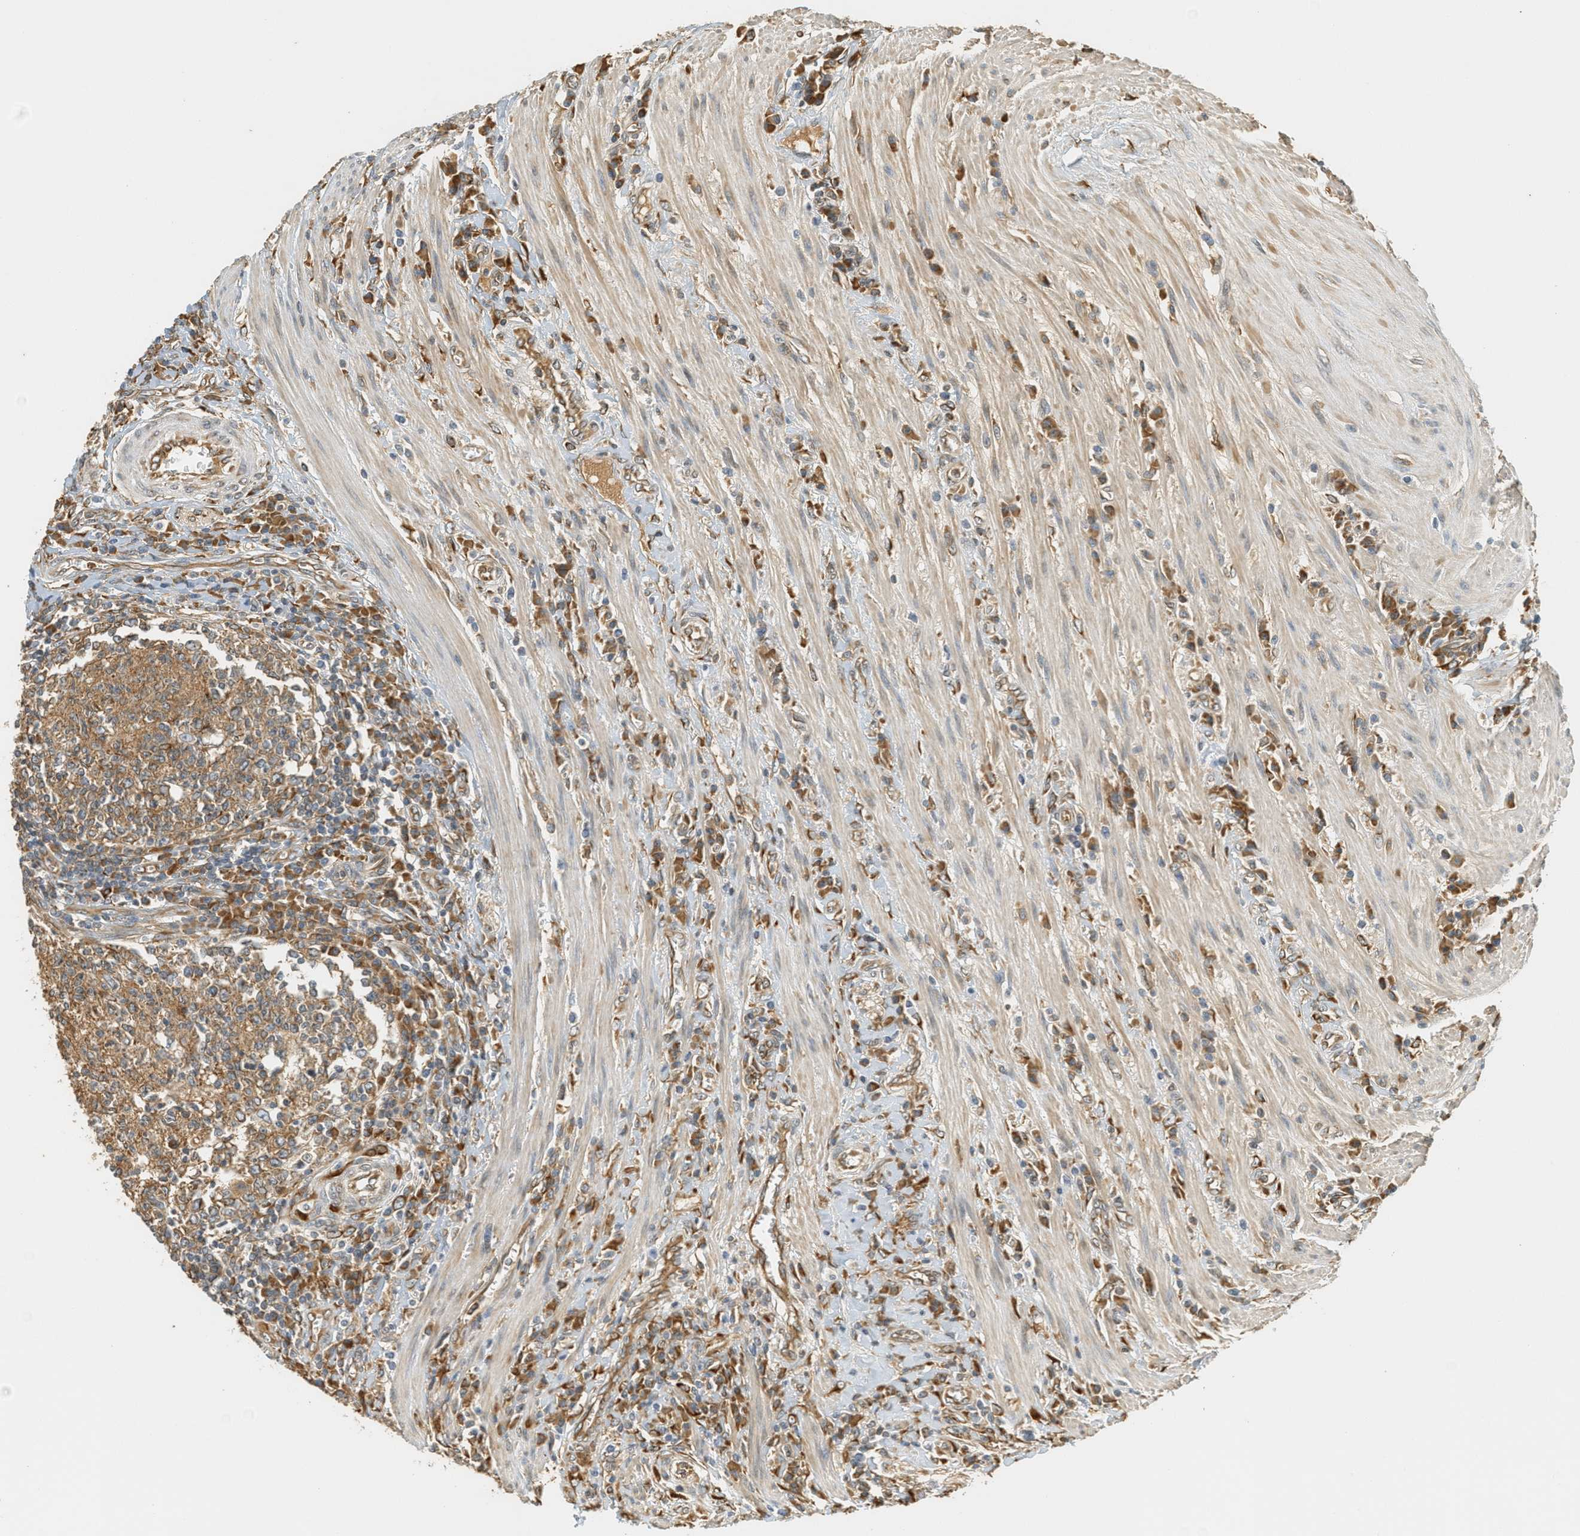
{"staining": {"intensity": "moderate", "quantity": ">75%", "location": "cytoplasmic/membranous"}, "tissue": "colorectal cancer", "cell_type": "Tumor cells", "image_type": "cancer", "snomed": [{"axis": "morphology", "description": "Inflammation, NOS"}, {"axis": "morphology", "description": "Adenocarcinoma, NOS"}, {"axis": "topography", "description": "Colon"}], "caption": "Immunohistochemistry (IHC) micrograph of colorectal adenocarcinoma stained for a protein (brown), which displays medium levels of moderate cytoplasmic/membranous expression in approximately >75% of tumor cells.", "gene": "PDK1", "patient": {"sex": "male", "age": 72}}